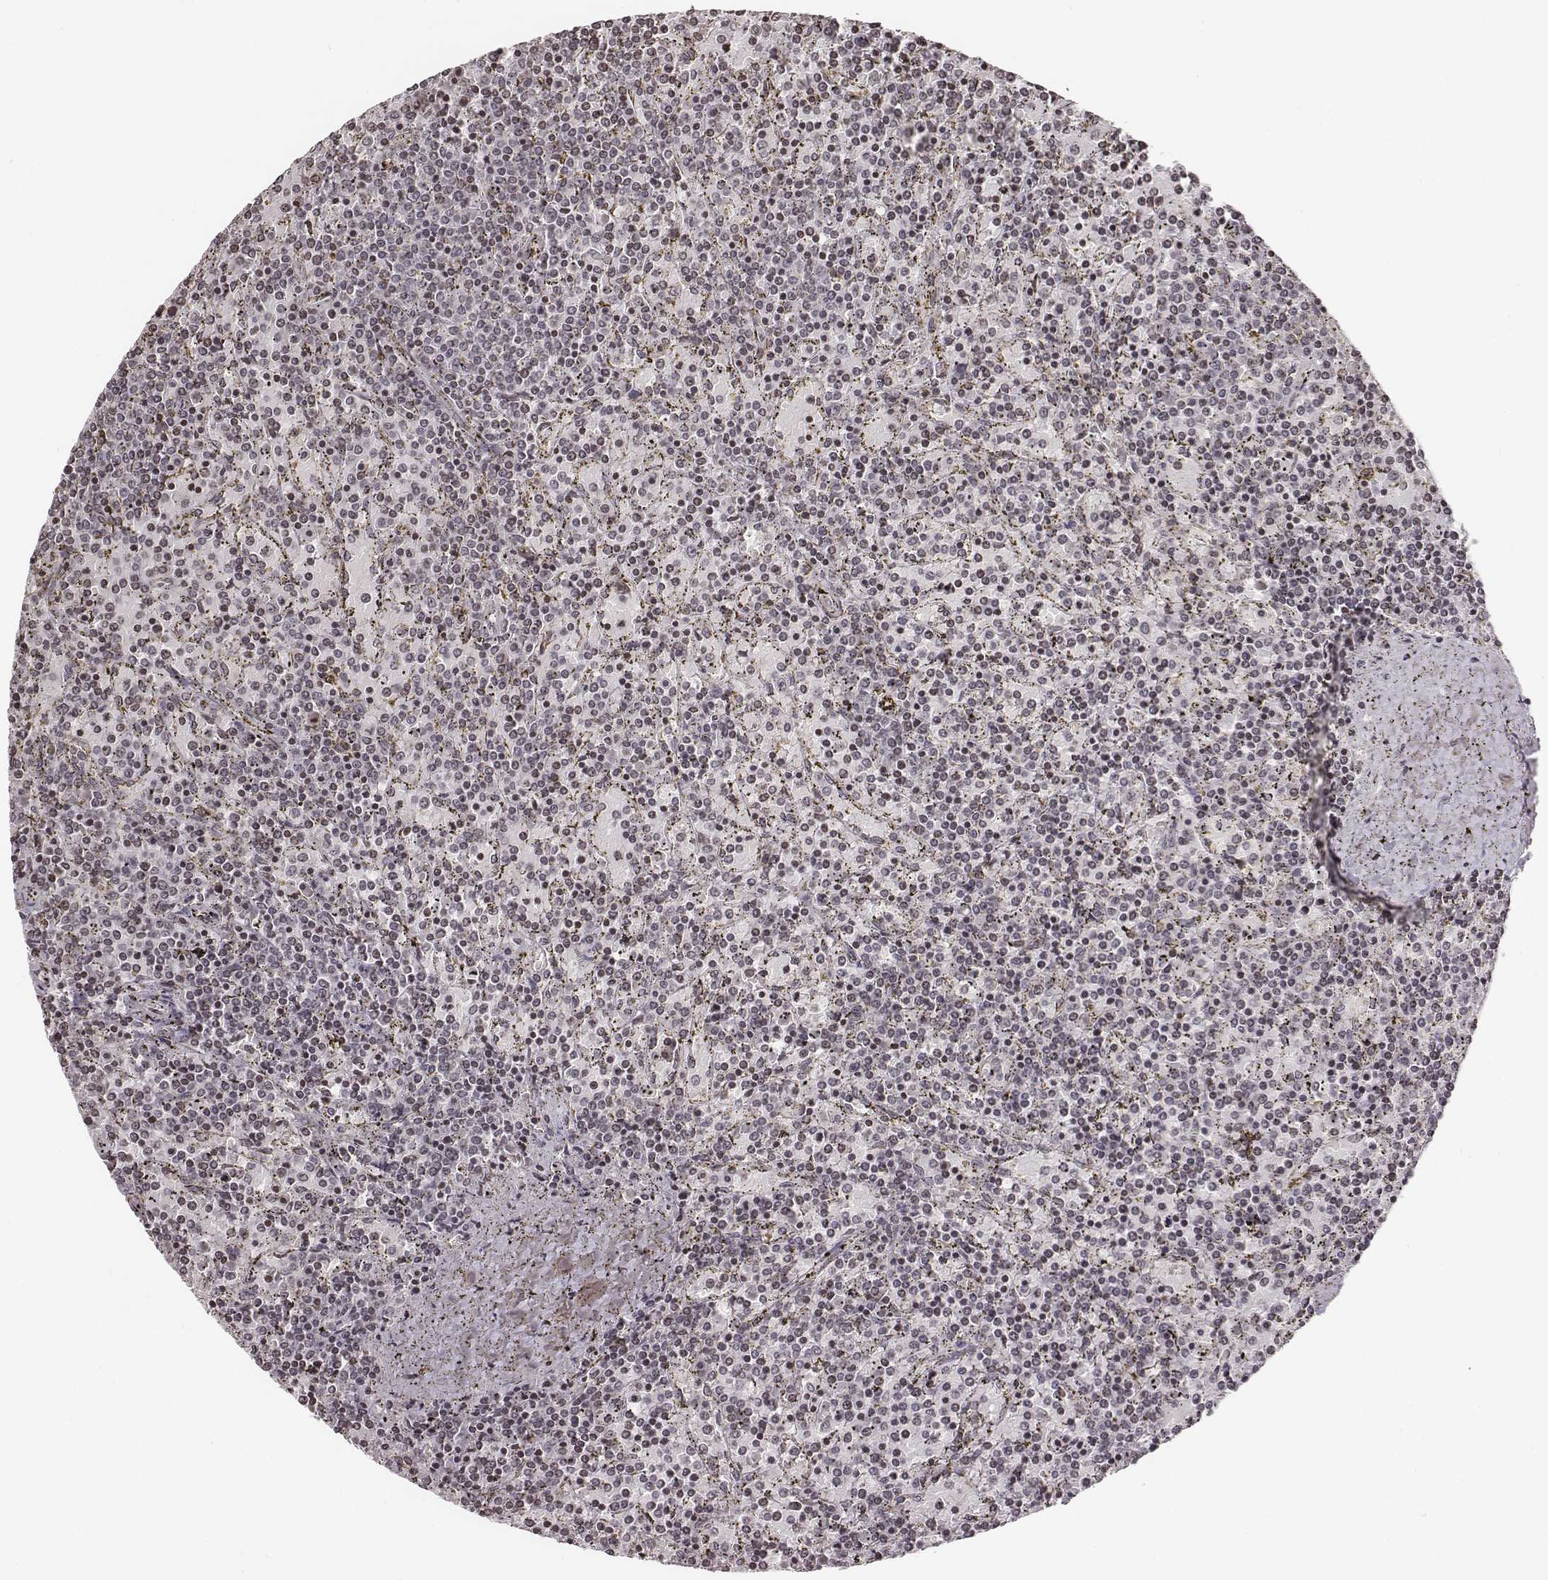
{"staining": {"intensity": "negative", "quantity": "none", "location": "none"}, "tissue": "lymphoma", "cell_type": "Tumor cells", "image_type": "cancer", "snomed": [{"axis": "morphology", "description": "Malignant lymphoma, non-Hodgkin's type, Low grade"}, {"axis": "topography", "description": "Spleen"}], "caption": "Micrograph shows no protein staining in tumor cells of malignant lymphoma, non-Hodgkin's type (low-grade) tissue.", "gene": "GRM4", "patient": {"sex": "female", "age": 77}}